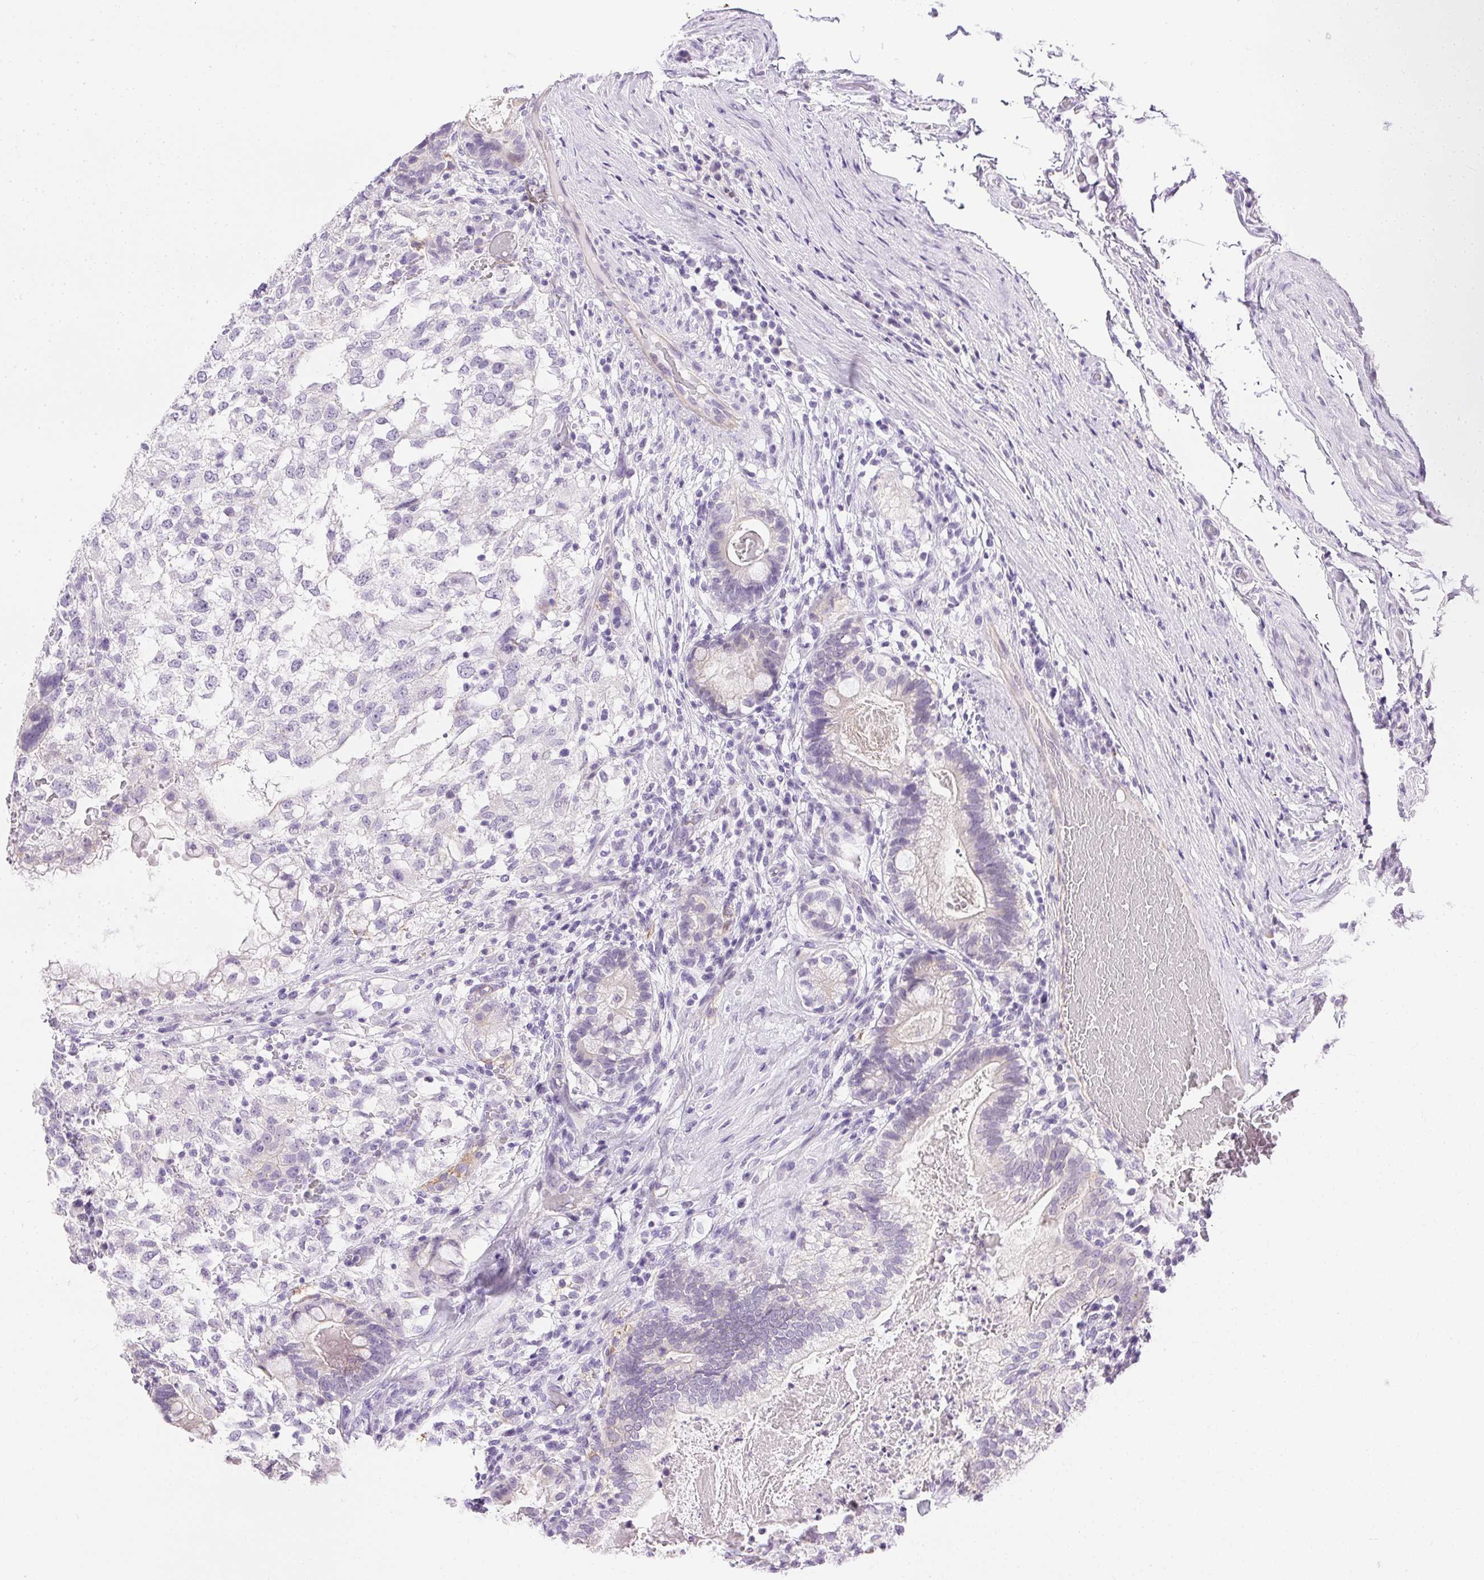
{"staining": {"intensity": "negative", "quantity": "none", "location": "none"}, "tissue": "testis cancer", "cell_type": "Tumor cells", "image_type": "cancer", "snomed": [{"axis": "morphology", "description": "Seminoma, NOS"}, {"axis": "morphology", "description": "Carcinoma, Embryonal, NOS"}, {"axis": "topography", "description": "Testis"}], "caption": "Human testis seminoma stained for a protein using immunohistochemistry shows no staining in tumor cells.", "gene": "C20orf85", "patient": {"sex": "male", "age": 41}}